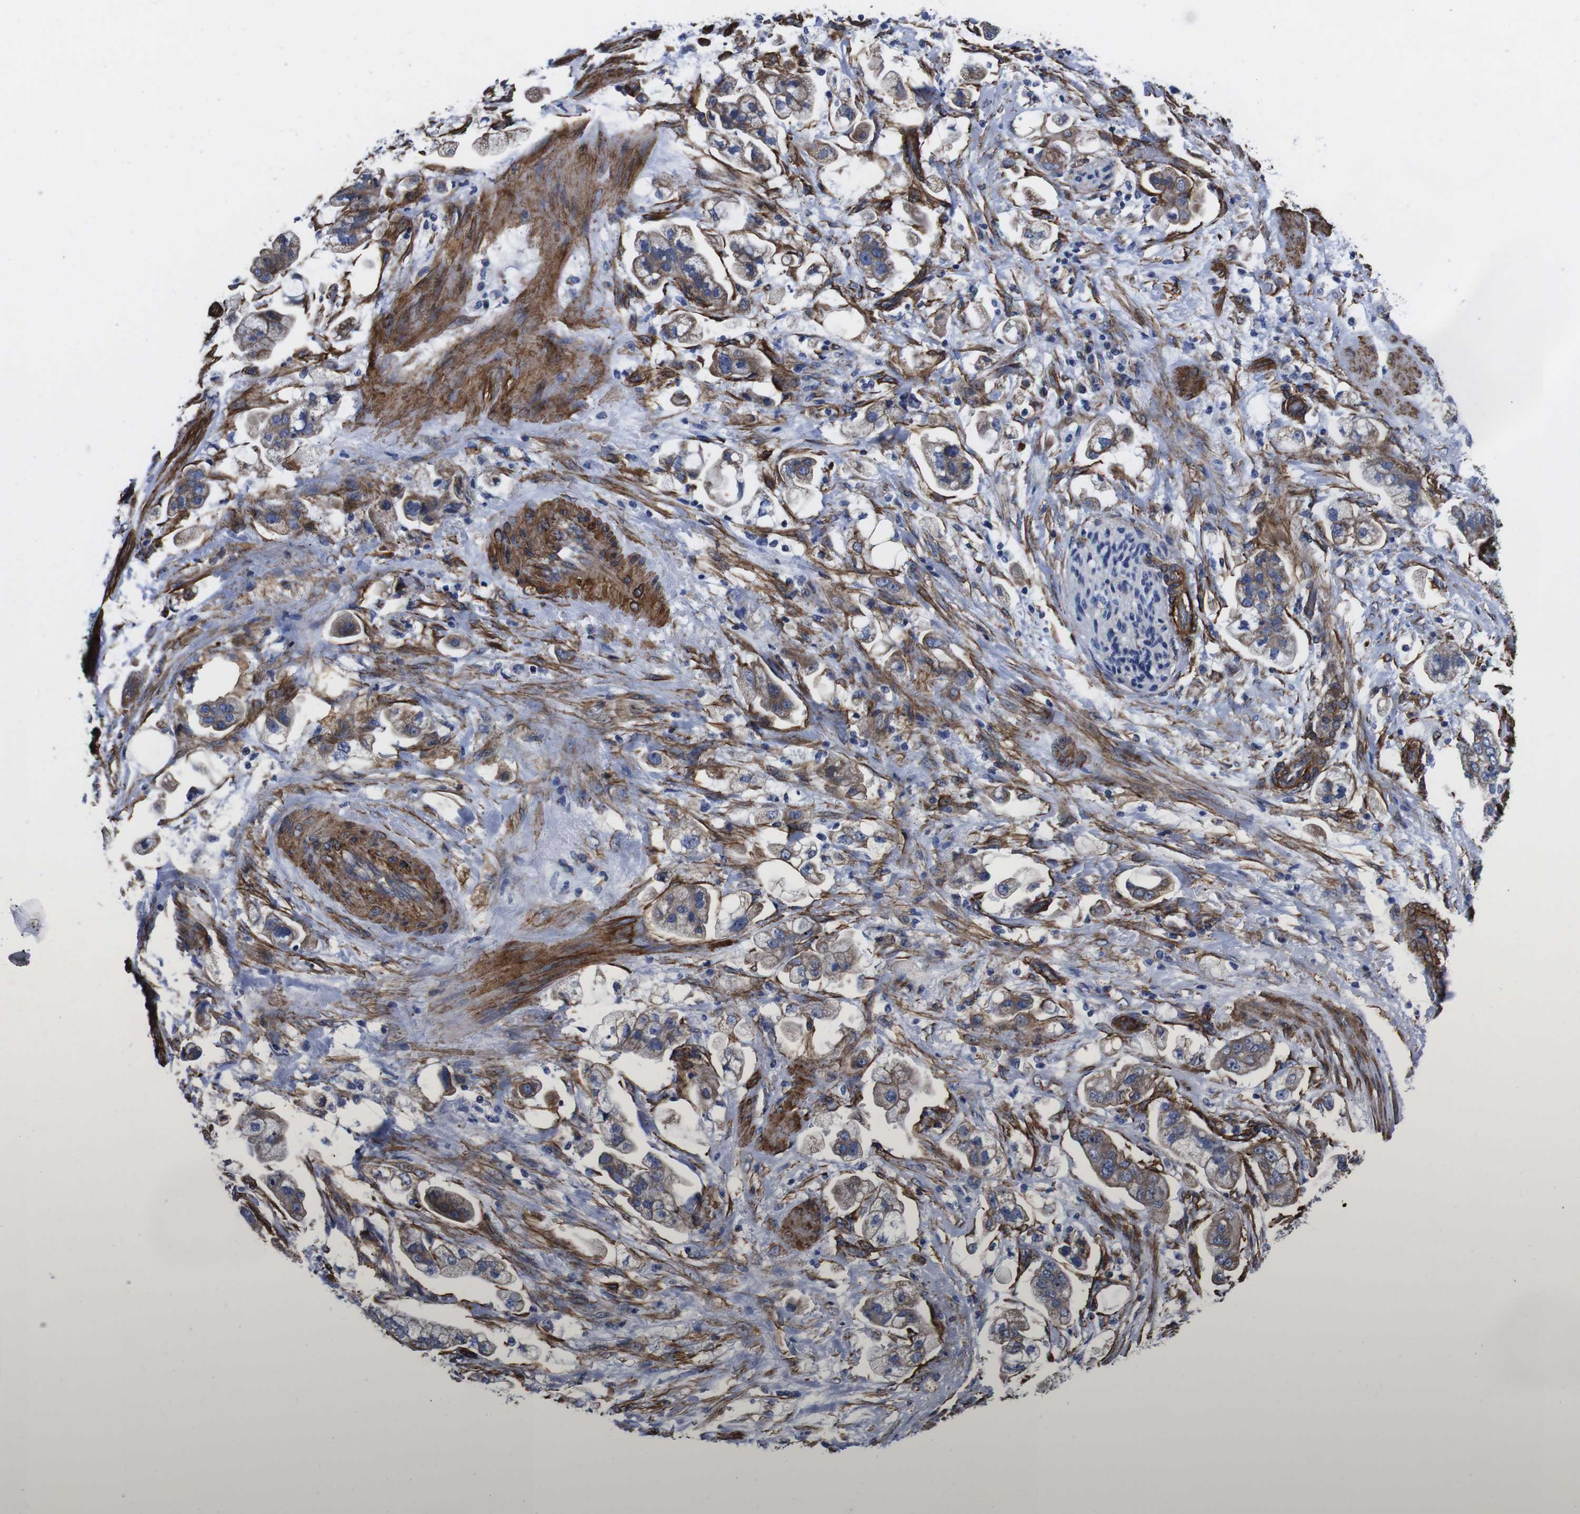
{"staining": {"intensity": "moderate", "quantity": "25%-75%", "location": "cytoplasmic/membranous"}, "tissue": "stomach cancer", "cell_type": "Tumor cells", "image_type": "cancer", "snomed": [{"axis": "morphology", "description": "Adenocarcinoma, NOS"}, {"axis": "topography", "description": "Stomach"}], "caption": "The micrograph reveals immunohistochemical staining of stomach cancer (adenocarcinoma). There is moderate cytoplasmic/membranous staining is identified in about 25%-75% of tumor cells. The staining was performed using DAB to visualize the protein expression in brown, while the nuclei were stained in blue with hematoxylin (Magnification: 20x).", "gene": "WNT10A", "patient": {"sex": "male", "age": 62}}